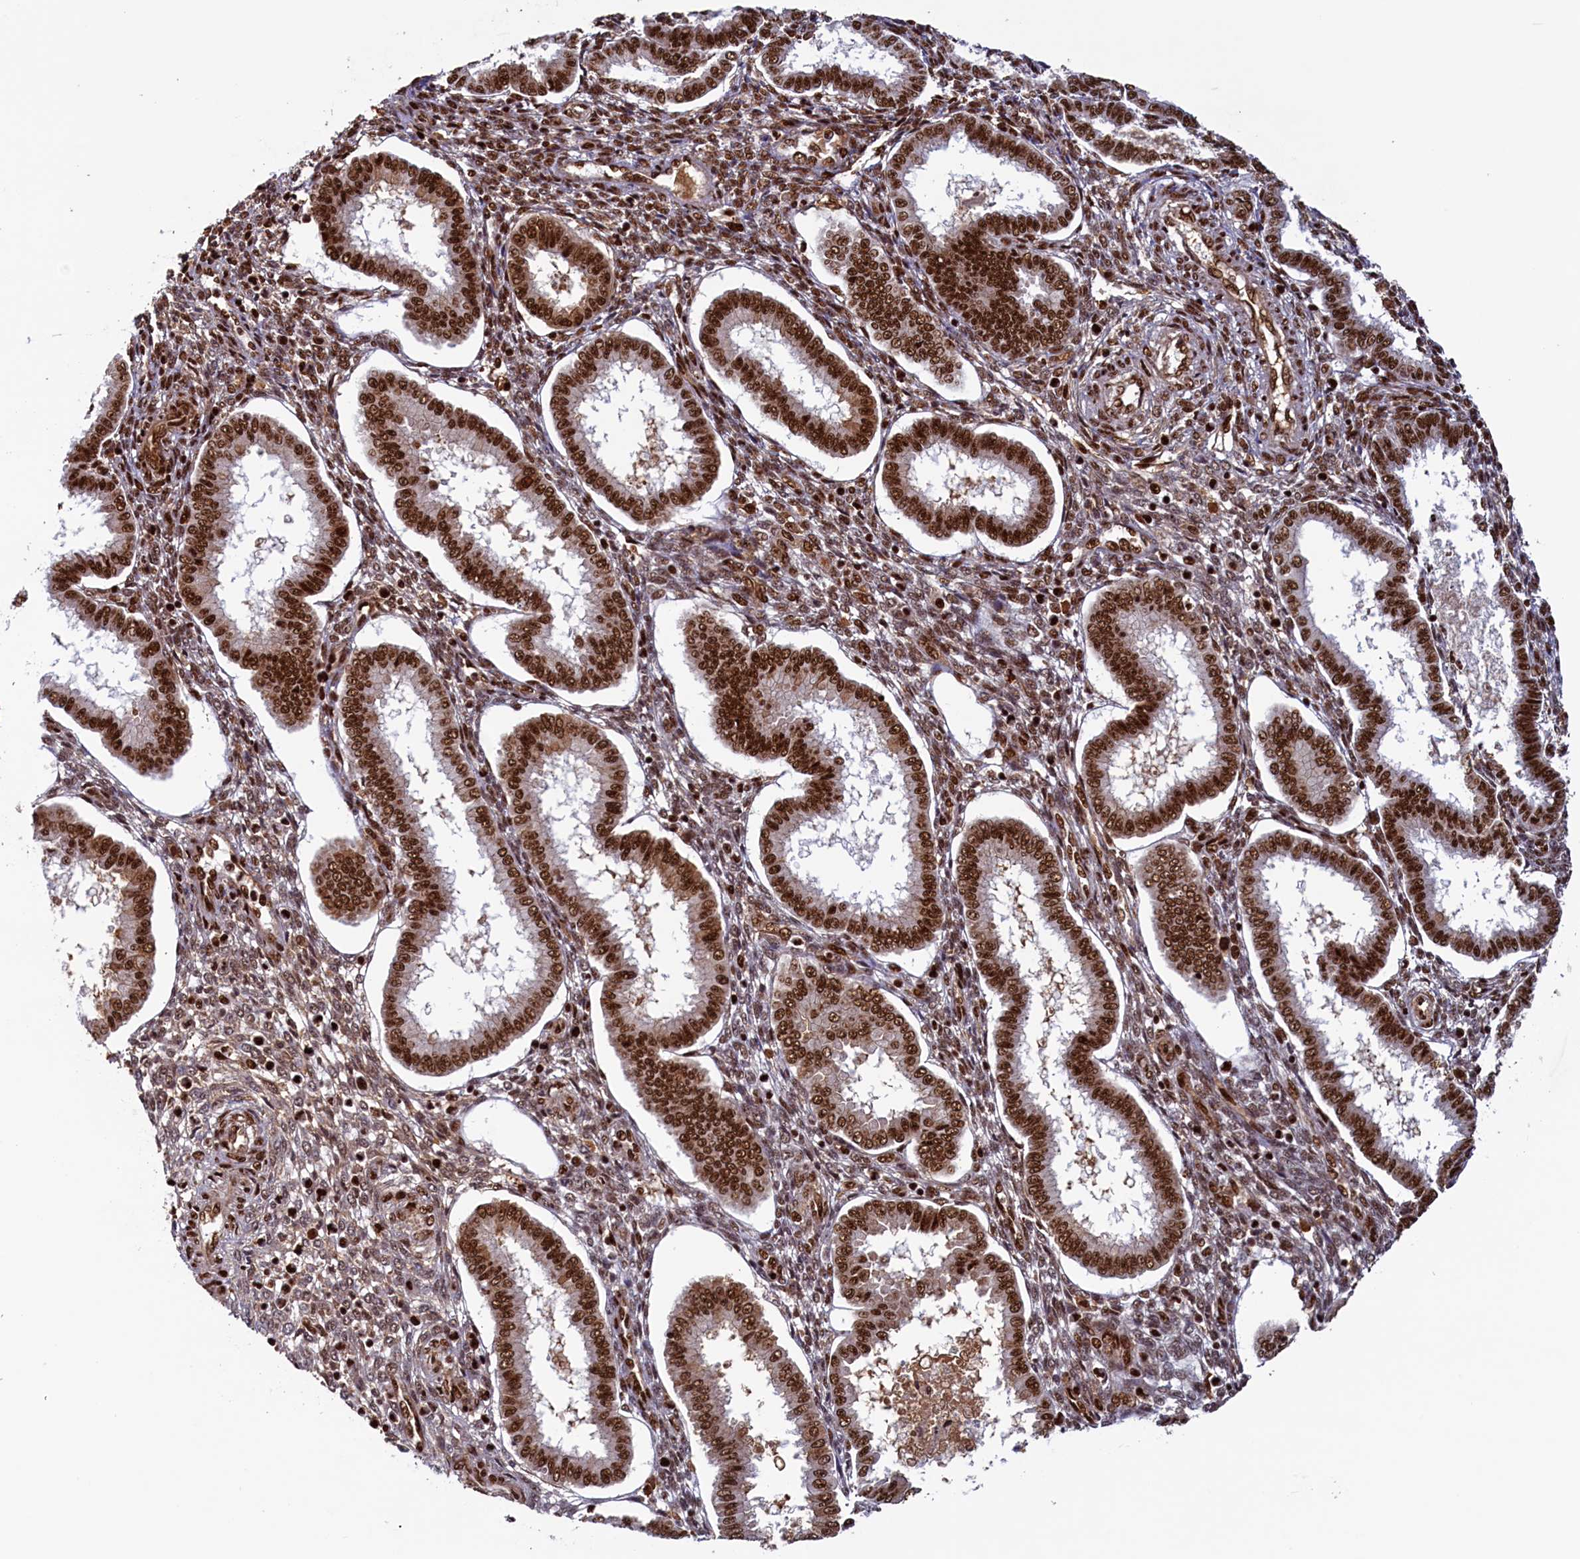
{"staining": {"intensity": "strong", "quantity": ">75%", "location": "nuclear"}, "tissue": "endometrium", "cell_type": "Cells in endometrial stroma", "image_type": "normal", "snomed": [{"axis": "morphology", "description": "Normal tissue, NOS"}, {"axis": "topography", "description": "Endometrium"}], "caption": "The image displays immunohistochemical staining of benign endometrium. There is strong nuclear staining is present in approximately >75% of cells in endometrial stroma. The staining was performed using DAB (3,3'-diaminobenzidine) to visualize the protein expression in brown, while the nuclei were stained in blue with hematoxylin (Magnification: 20x).", "gene": "ZC3H18", "patient": {"sex": "female", "age": 24}}